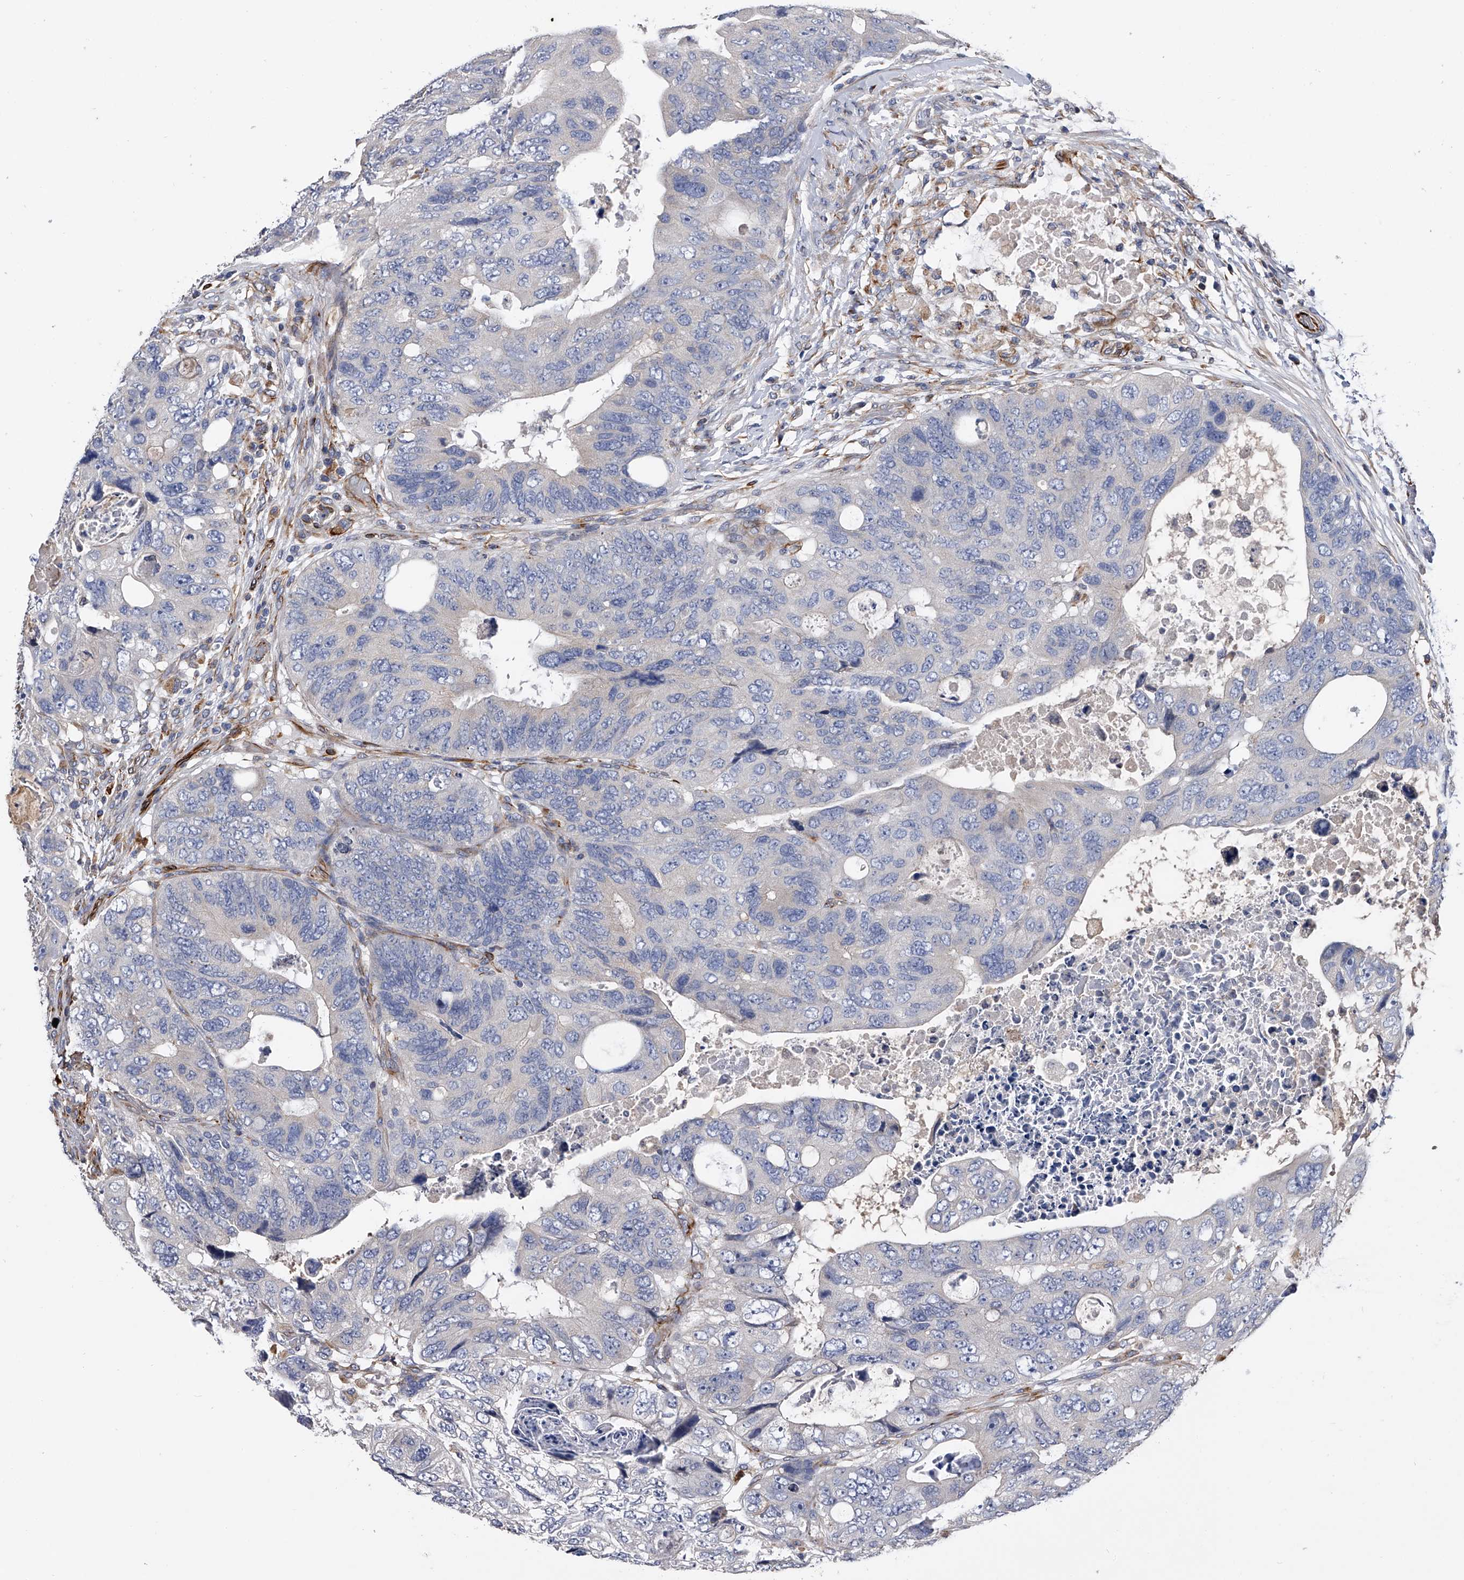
{"staining": {"intensity": "negative", "quantity": "none", "location": "none"}, "tissue": "colorectal cancer", "cell_type": "Tumor cells", "image_type": "cancer", "snomed": [{"axis": "morphology", "description": "Adenocarcinoma, NOS"}, {"axis": "topography", "description": "Rectum"}], "caption": "DAB immunohistochemical staining of colorectal cancer shows no significant expression in tumor cells.", "gene": "EFCAB7", "patient": {"sex": "male", "age": 59}}